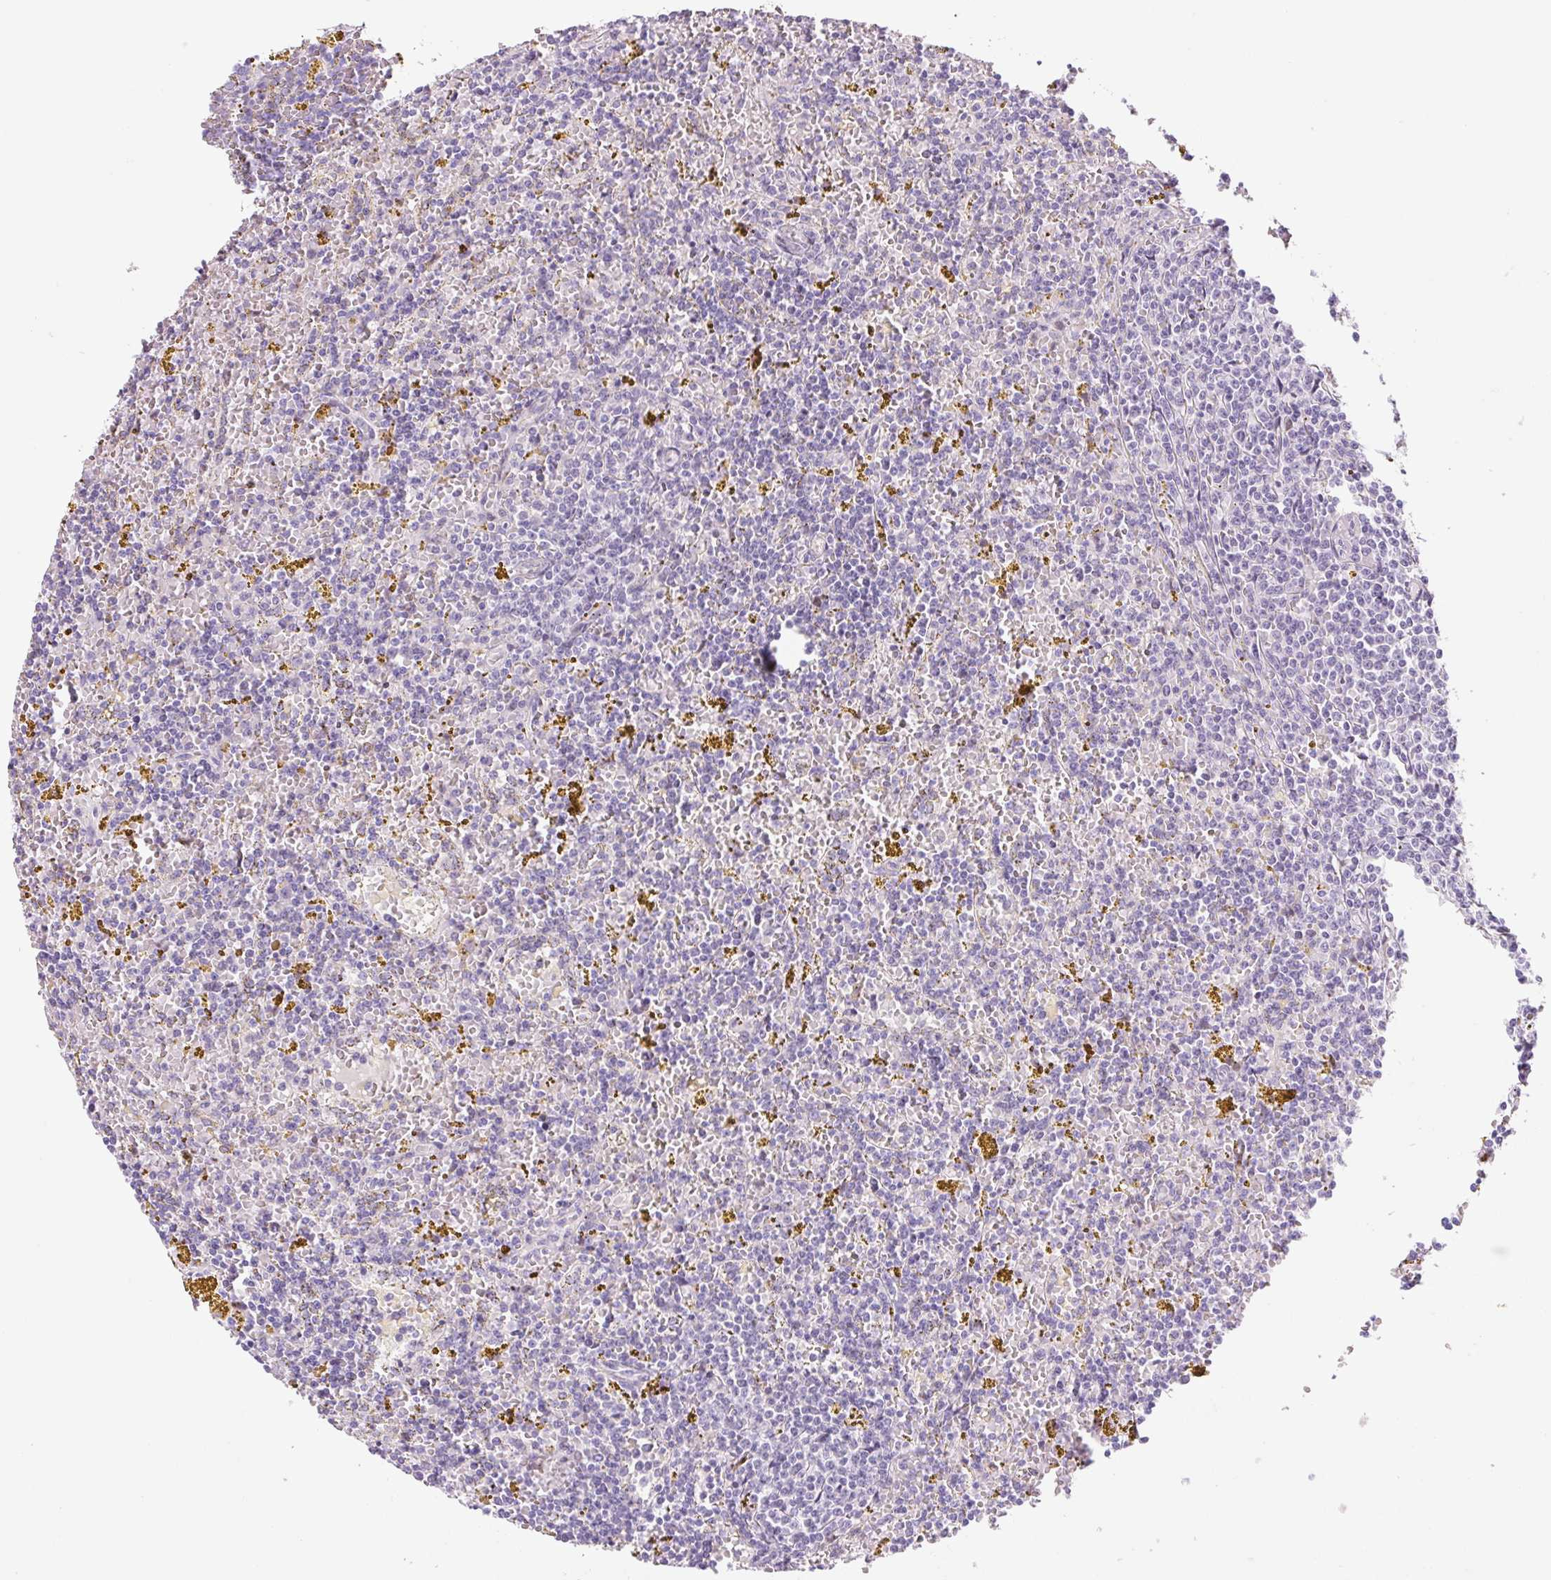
{"staining": {"intensity": "negative", "quantity": "none", "location": "none"}, "tissue": "lymphoma", "cell_type": "Tumor cells", "image_type": "cancer", "snomed": [{"axis": "morphology", "description": "Malignant lymphoma, non-Hodgkin's type, Low grade"}, {"axis": "topography", "description": "Spleen"}, {"axis": "topography", "description": "Lymph node"}], "caption": "Micrograph shows no significant protein expression in tumor cells of malignant lymphoma, non-Hodgkin's type (low-grade).", "gene": "PRM1", "patient": {"sex": "female", "age": 66}}